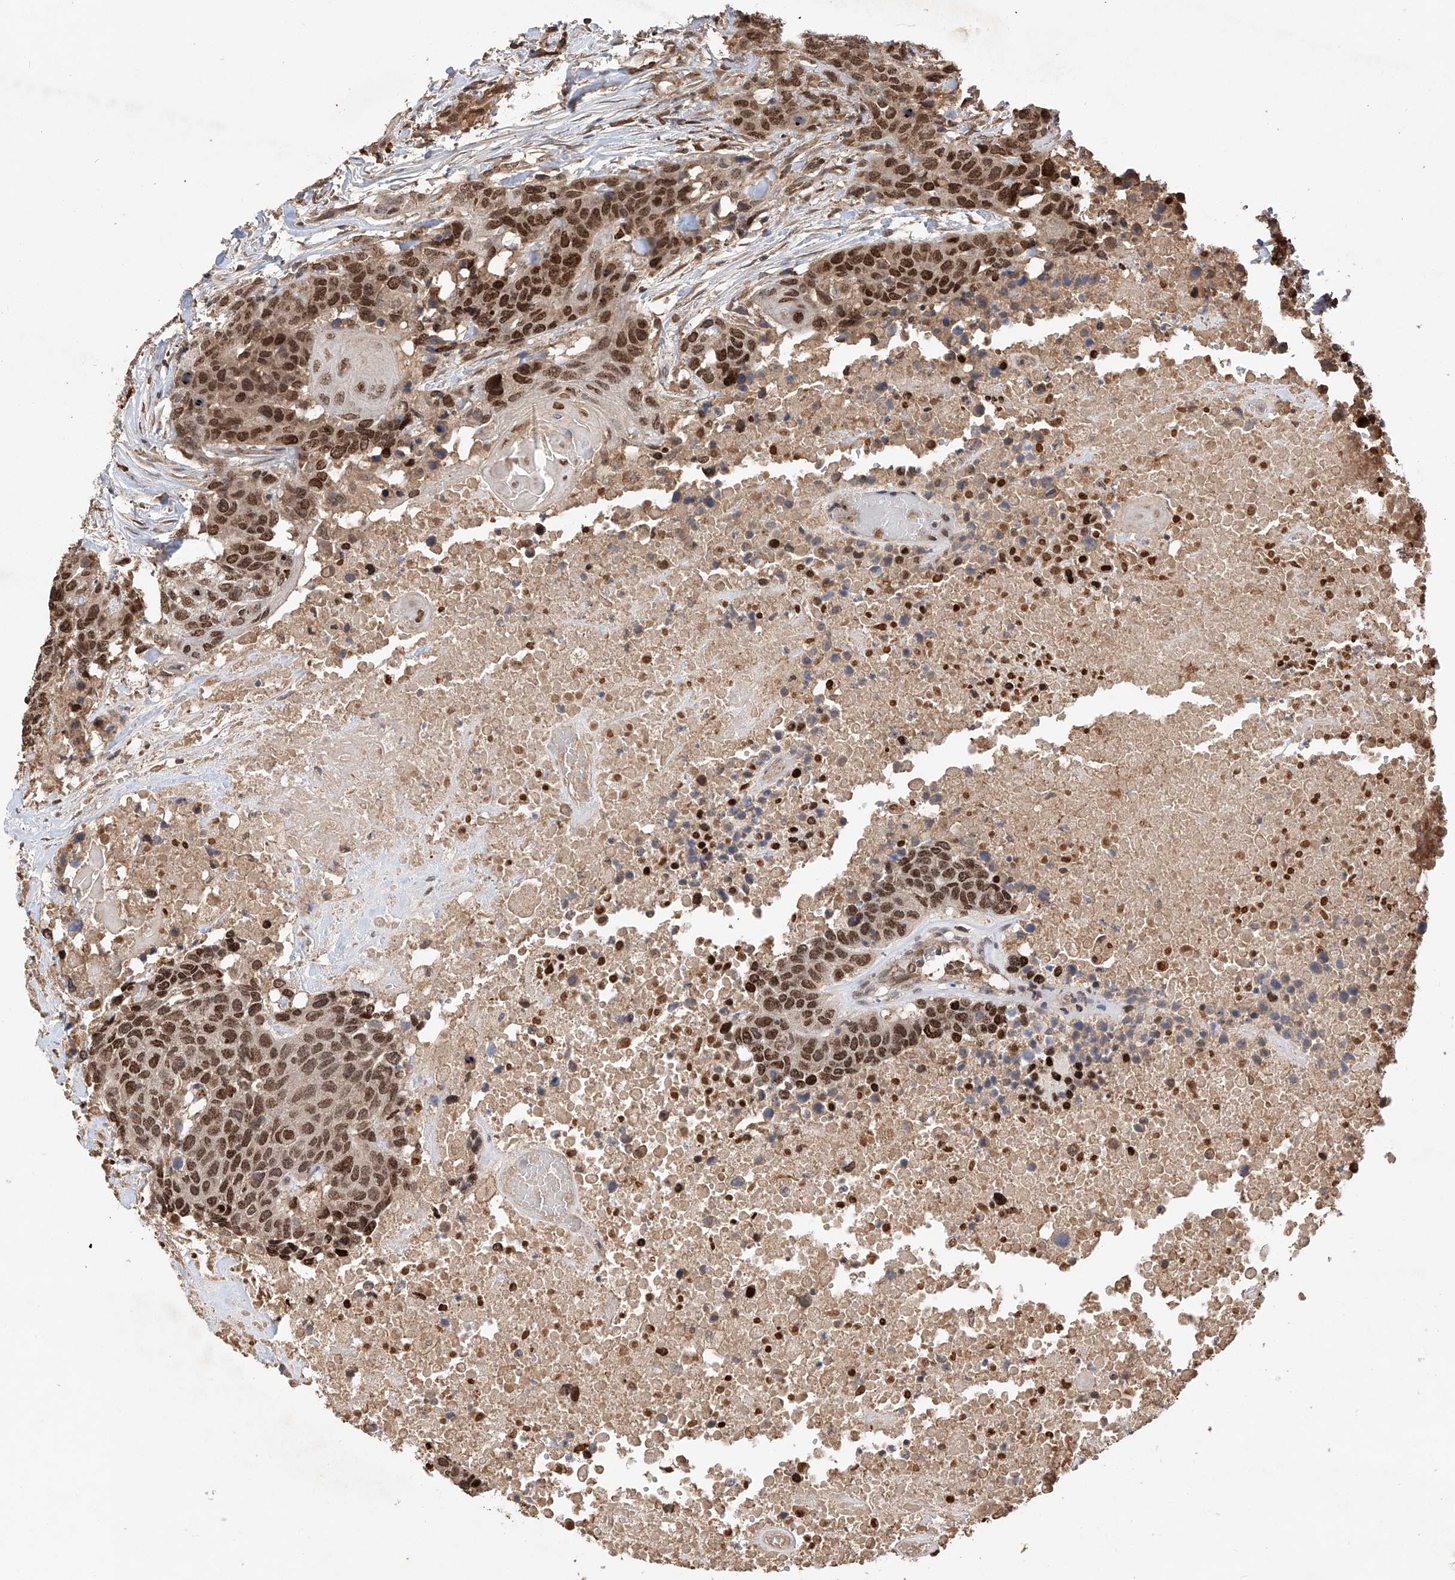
{"staining": {"intensity": "strong", "quantity": ">75%", "location": "nuclear"}, "tissue": "head and neck cancer", "cell_type": "Tumor cells", "image_type": "cancer", "snomed": [{"axis": "morphology", "description": "Squamous cell carcinoma, NOS"}, {"axis": "topography", "description": "Head-Neck"}], "caption": "A high-resolution image shows immunohistochemistry staining of head and neck cancer (squamous cell carcinoma), which demonstrates strong nuclear staining in approximately >75% of tumor cells.", "gene": "RILPL2", "patient": {"sex": "male", "age": 66}}